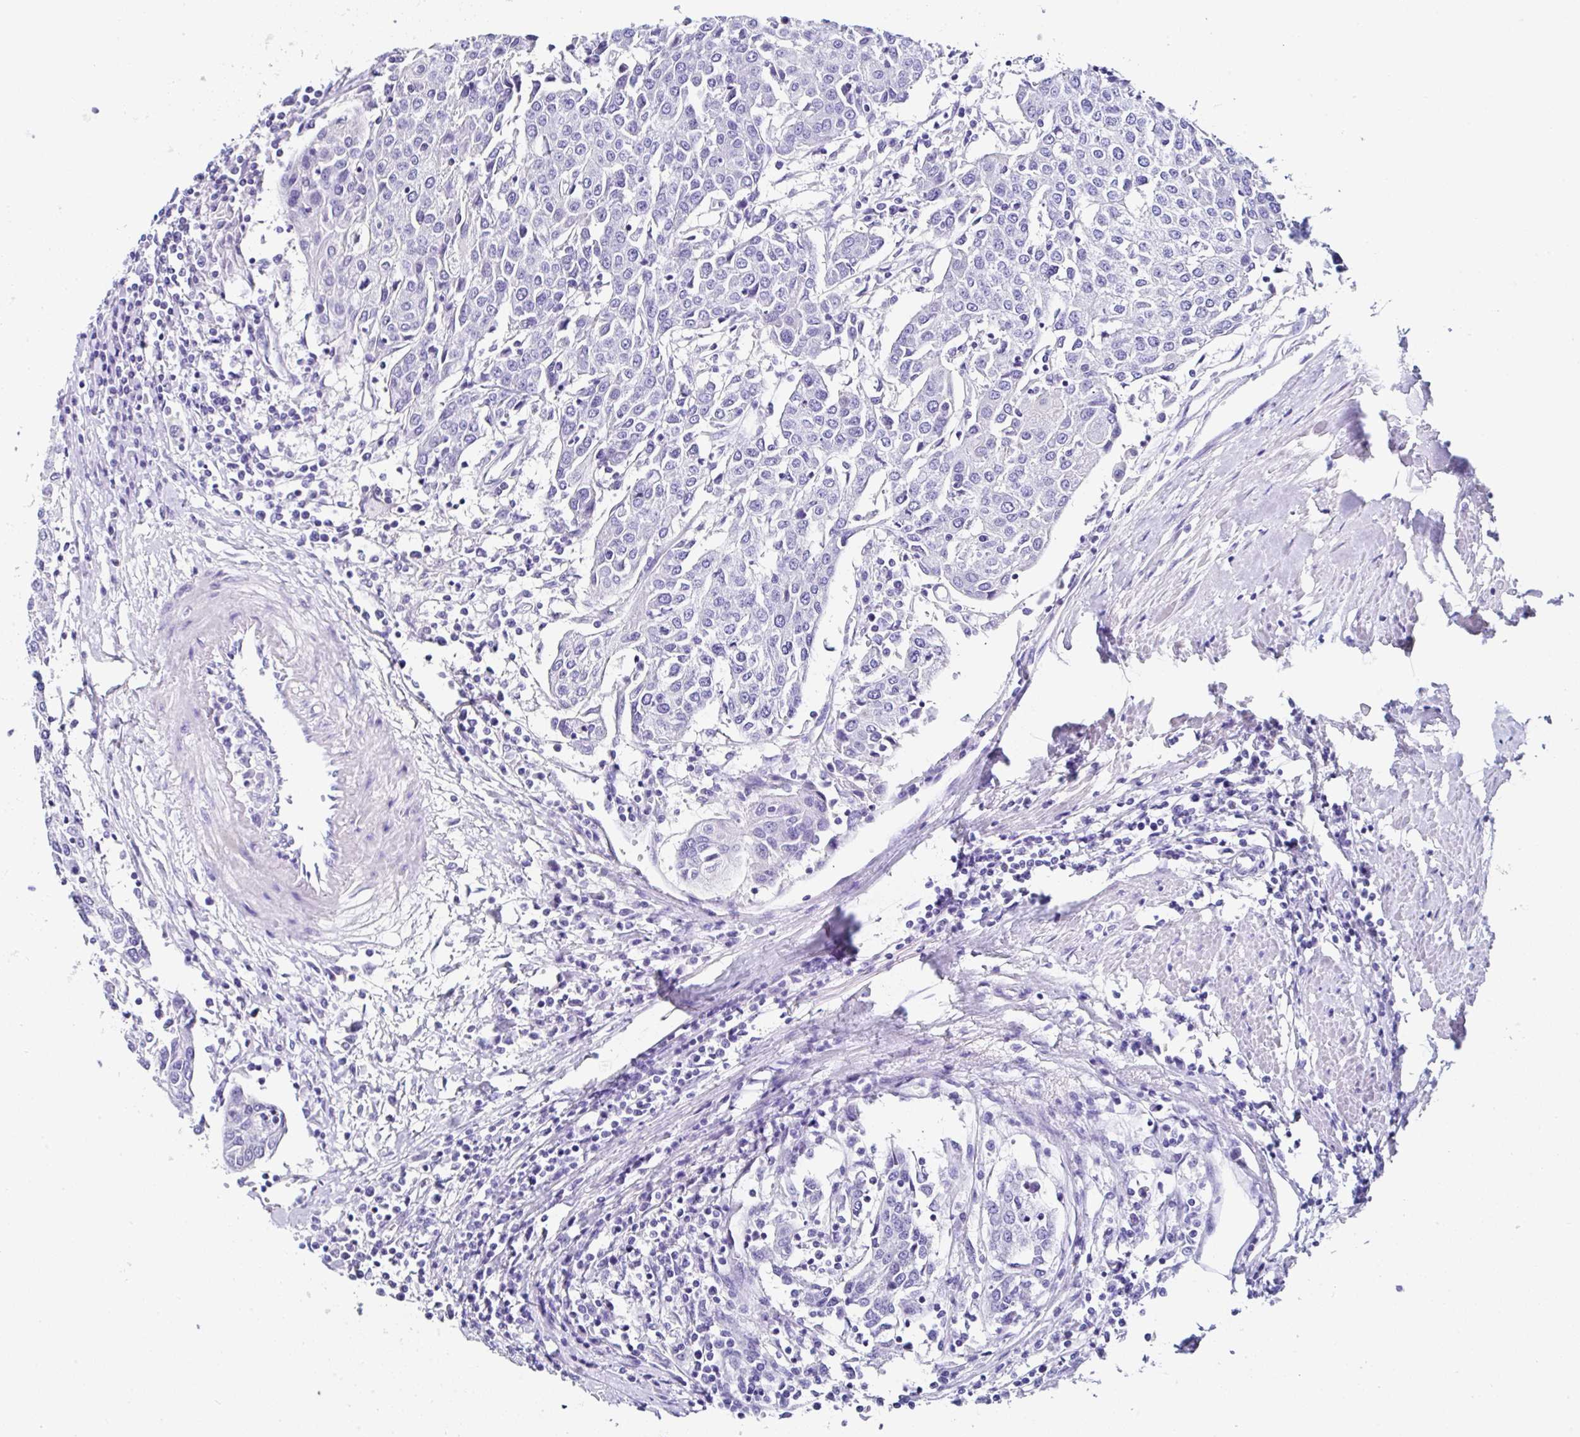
{"staining": {"intensity": "negative", "quantity": "none", "location": "none"}, "tissue": "urothelial cancer", "cell_type": "Tumor cells", "image_type": "cancer", "snomed": [{"axis": "morphology", "description": "Urothelial carcinoma, High grade"}, {"axis": "topography", "description": "Urinary bladder"}], "caption": "Protein analysis of urothelial cancer displays no significant positivity in tumor cells.", "gene": "UGT3A1", "patient": {"sex": "female", "age": 85}}